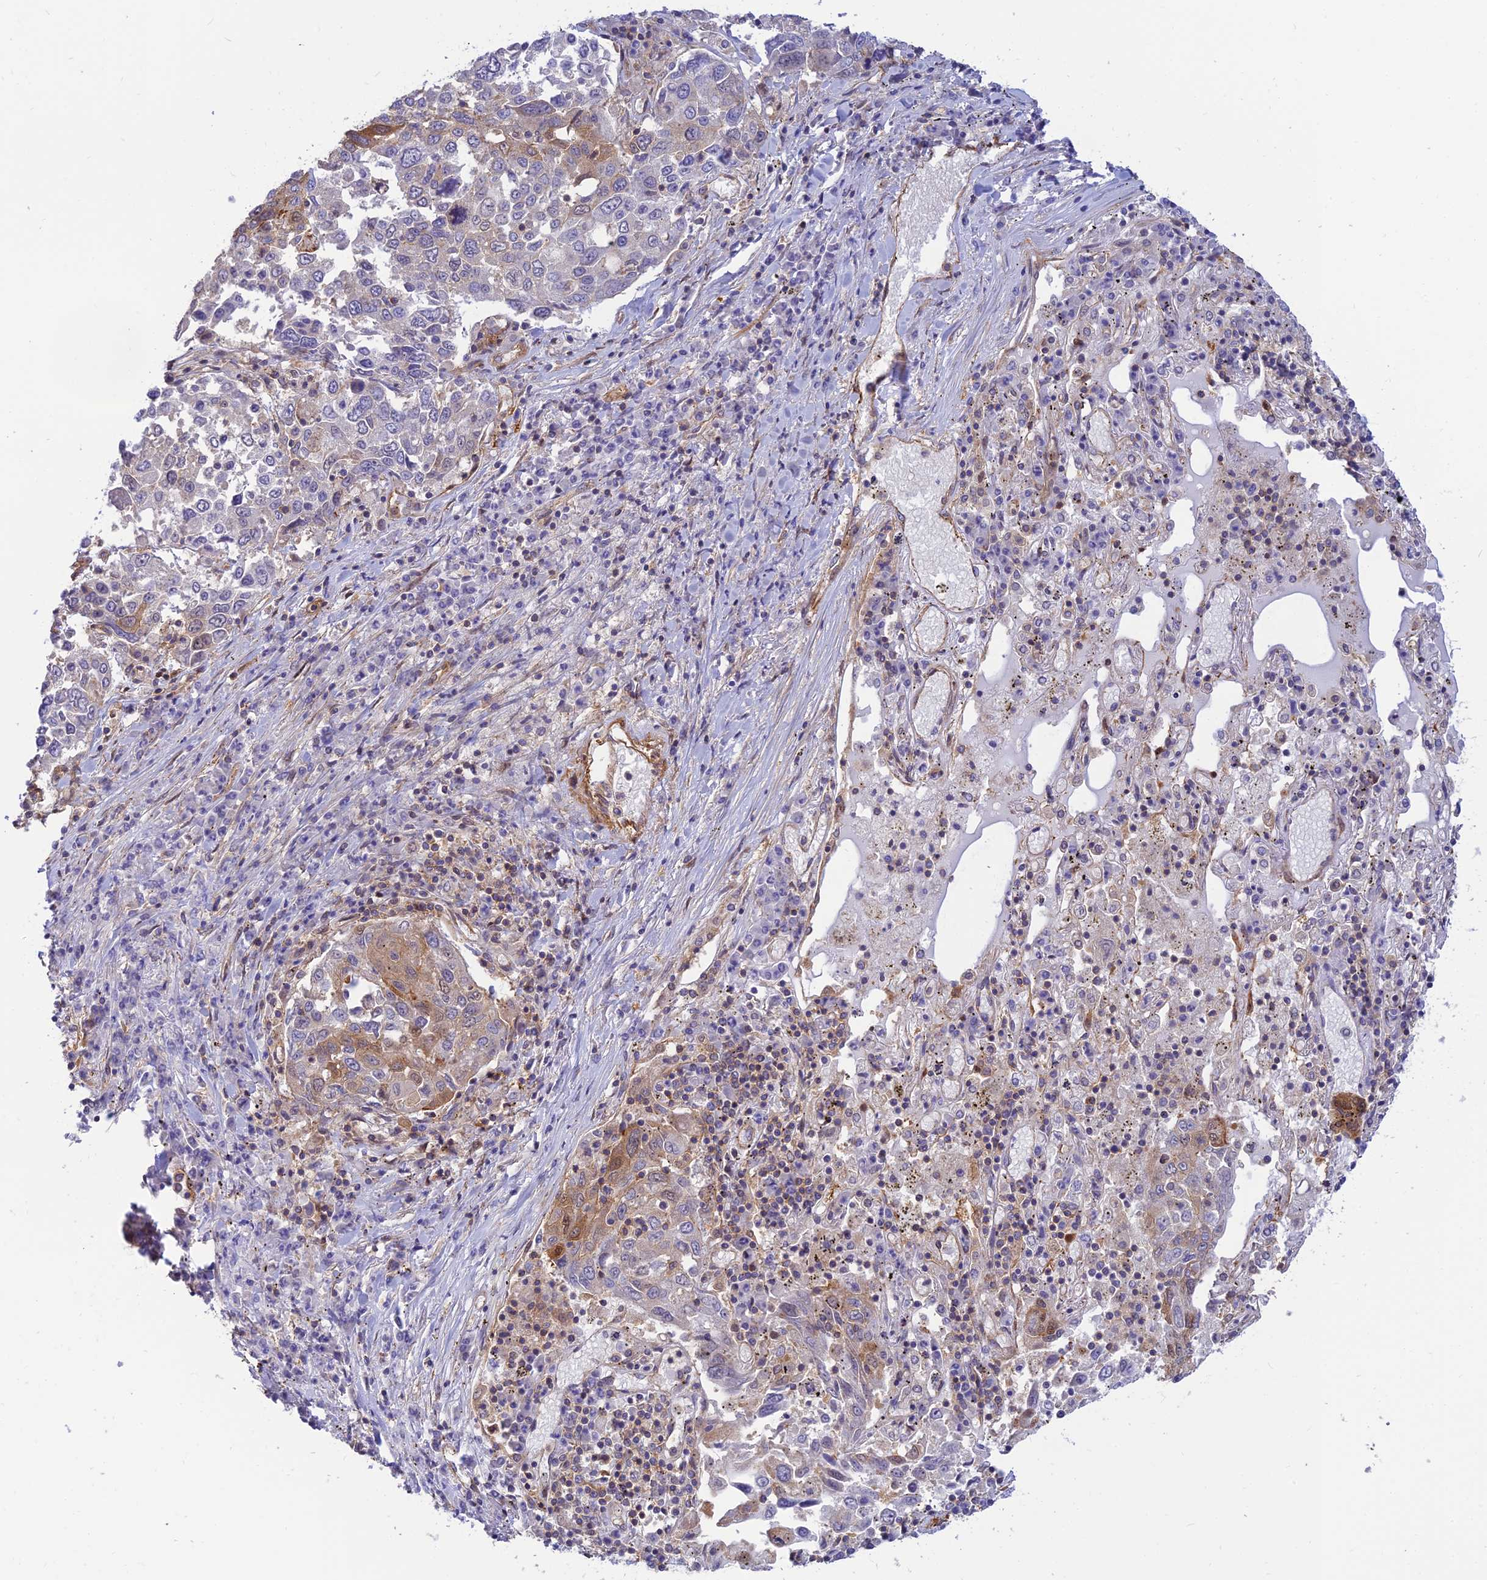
{"staining": {"intensity": "moderate", "quantity": "<25%", "location": "cytoplasmic/membranous"}, "tissue": "lung cancer", "cell_type": "Tumor cells", "image_type": "cancer", "snomed": [{"axis": "morphology", "description": "Squamous cell carcinoma, NOS"}, {"axis": "topography", "description": "Lung"}], "caption": "IHC photomicrograph of neoplastic tissue: human lung cancer (squamous cell carcinoma) stained using IHC reveals low levels of moderate protein expression localized specifically in the cytoplasmic/membranous of tumor cells, appearing as a cytoplasmic/membranous brown color.", "gene": "PPP1R12C", "patient": {"sex": "male", "age": 65}}